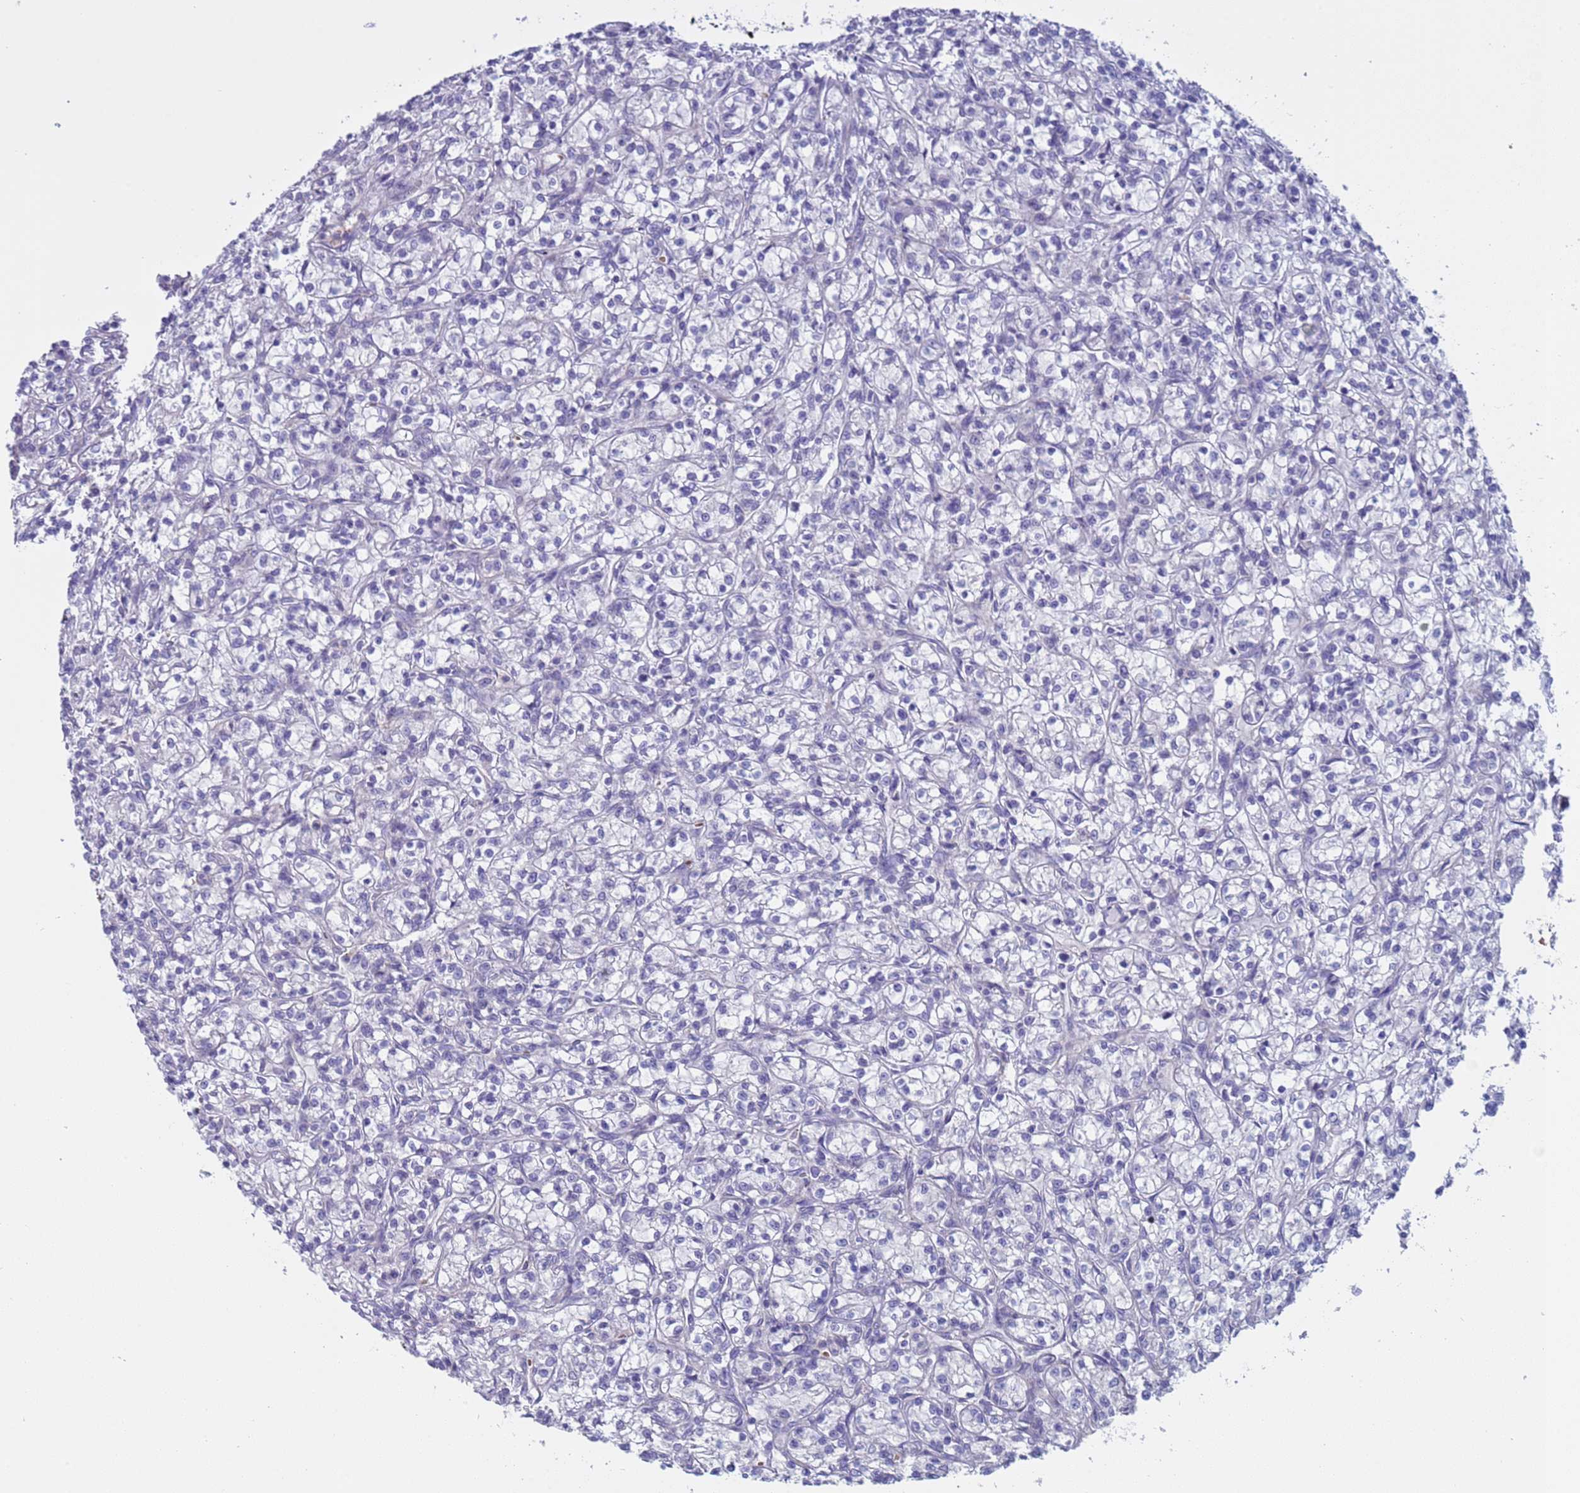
{"staining": {"intensity": "negative", "quantity": "none", "location": "none"}, "tissue": "renal cancer", "cell_type": "Tumor cells", "image_type": "cancer", "snomed": [{"axis": "morphology", "description": "Adenocarcinoma, NOS"}, {"axis": "topography", "description": "Kidney"}], "caption": "IHC image of neoplastic tissue: renal cancer (adenocarcinoma) stained with DAB (3,3'-diaminobenzidine) shows no significant protein staining in tumor cells.", "gene": "KBTBD3", "patient": {"sex": "female", "age": 59}}